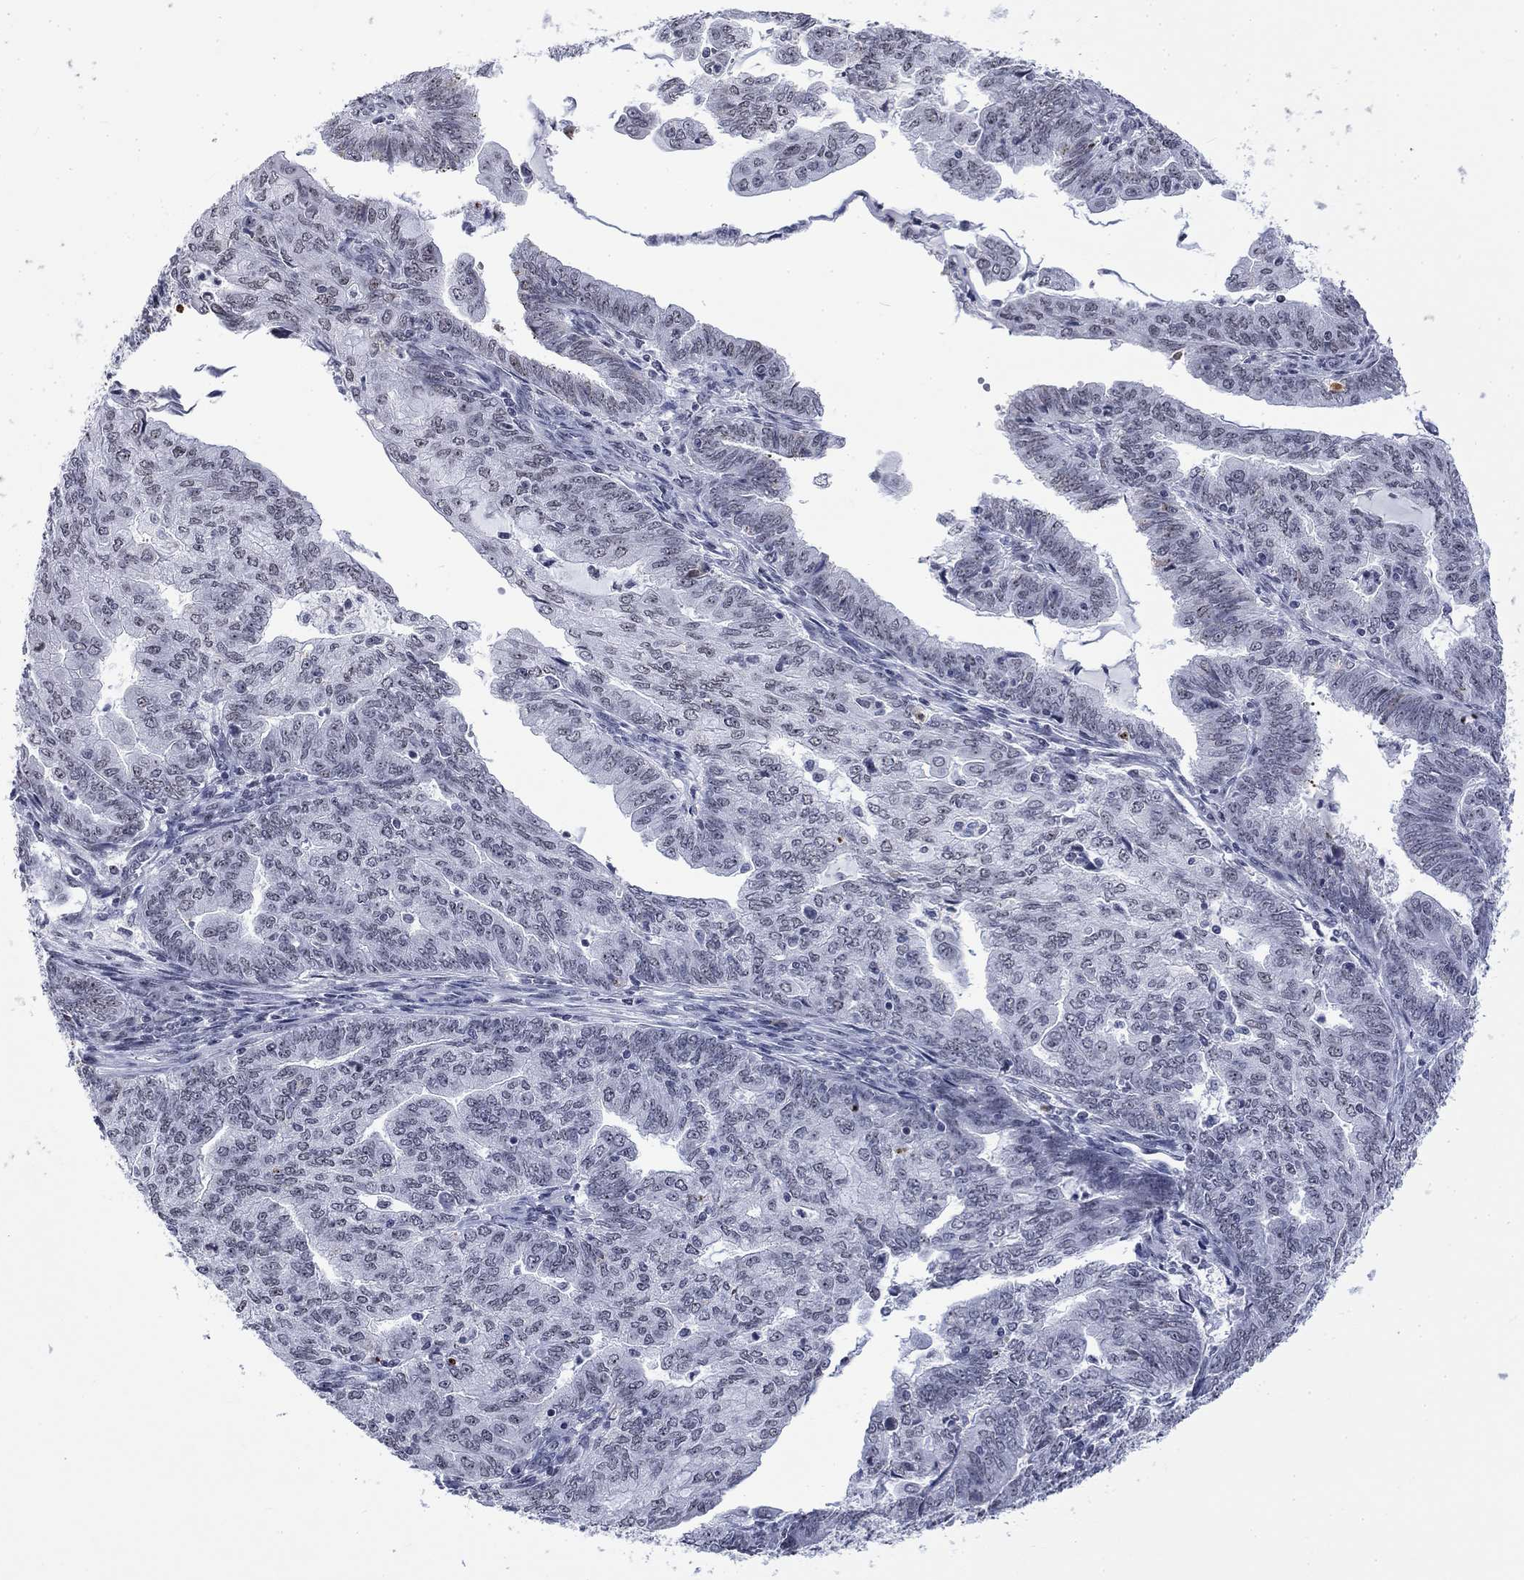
{"staining": {"intensity": "negative", "quantity": "none", "location": "none"}, "tissue": "endometrial cancer", "cell_type": "Tumor cells", "image_type": "cancer", "snomed": [{"axis": "morphology", "description": "Adenocarcinoma, NOS"}, {"axis": "topography", "description": "Endometrium"}], "caption": "Protein analysis of endometrial adenocarcinoma shows no significant positivity in tumor cells.", "gene": "CSRNP3", "patient": {"sex": "female", "age": 82}}